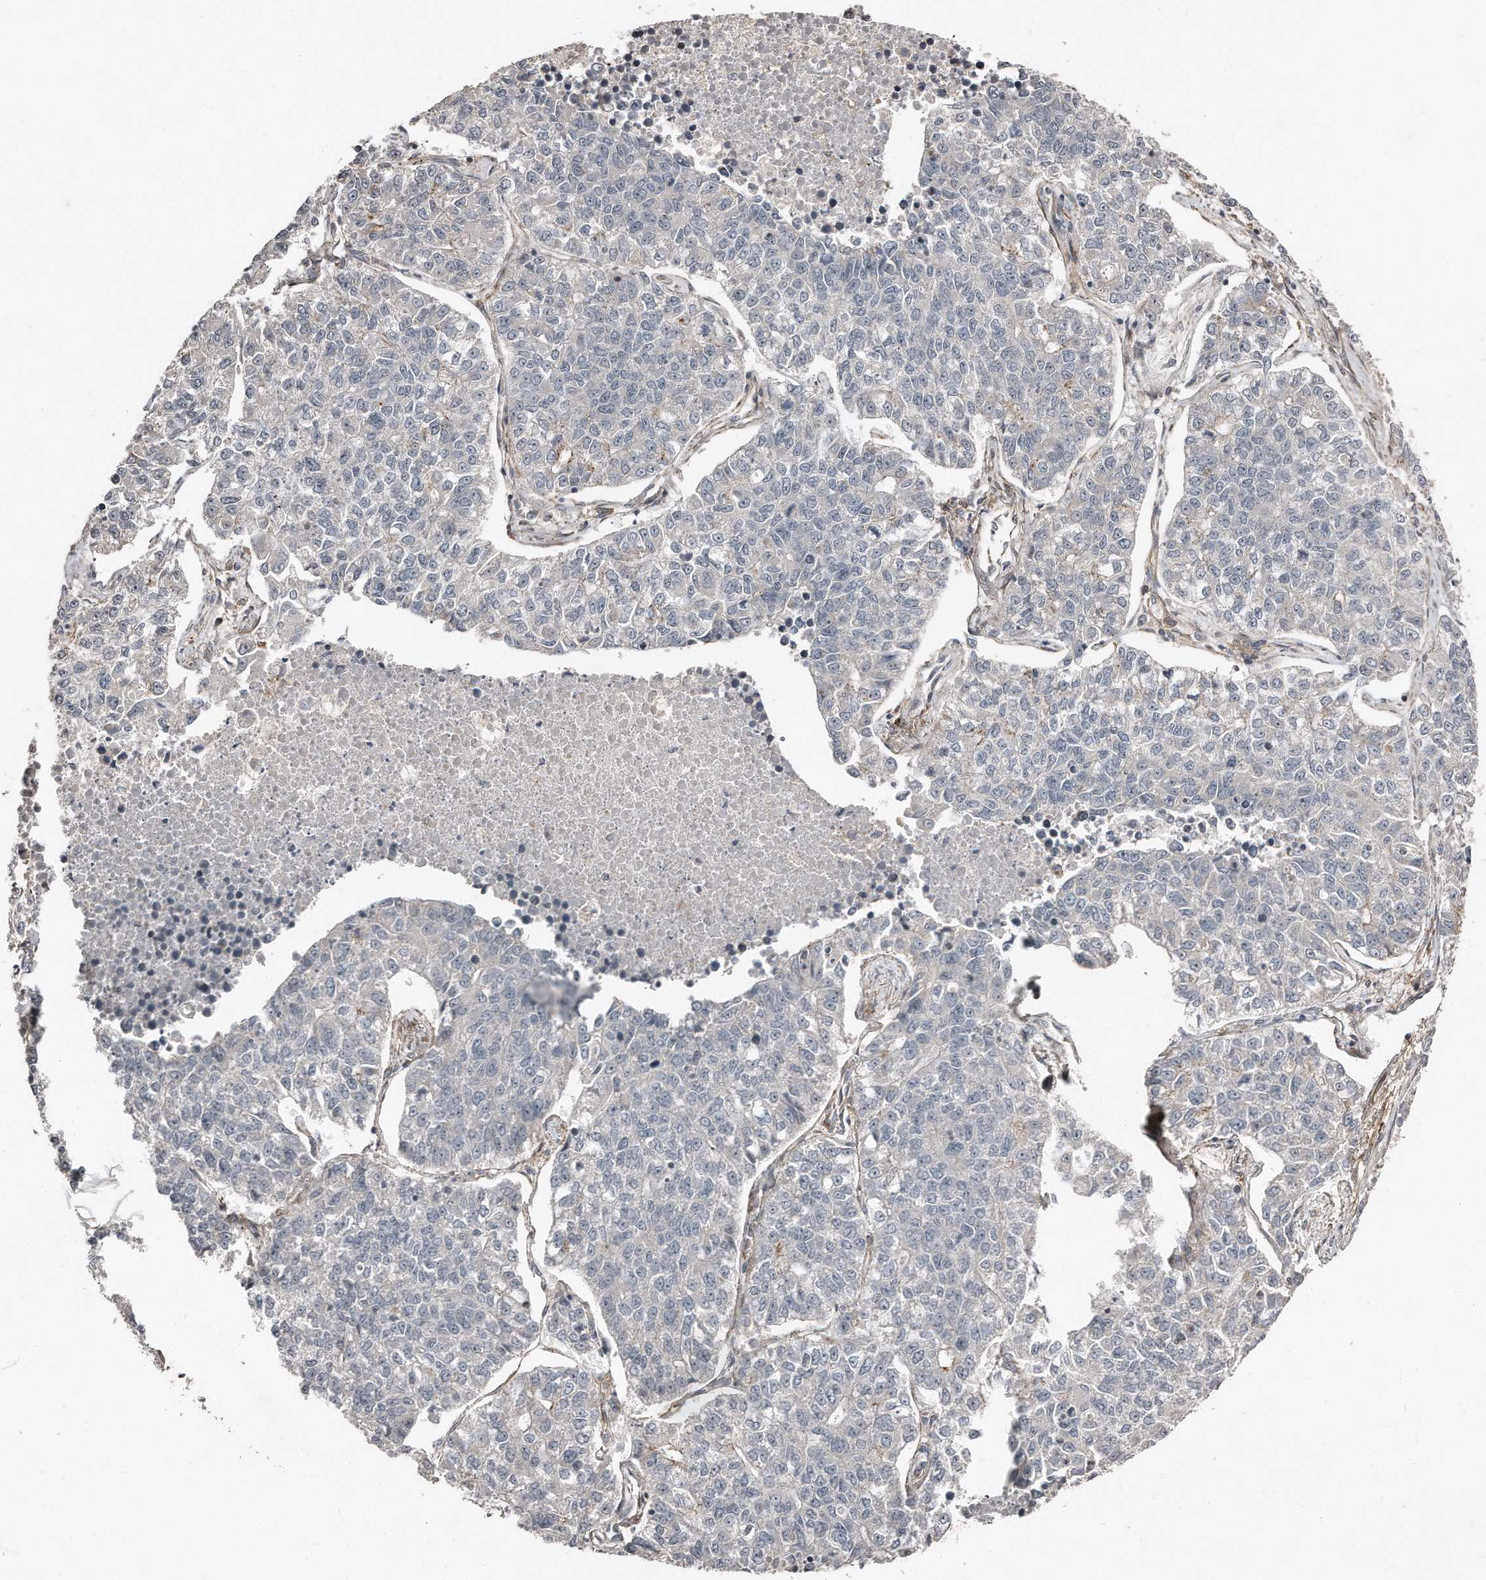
{"staining": {"intensity": "negative", "quantity": "none", "location": "none"}, "tissue": "lung cancer", "cell_type": "Tumor cells", "image_type": "cancer", "snomed": [{"axis": "morphology", "description": "Adenocarcinoma, NOS"}, {"axis": "topography", "description": "Lung"}], "caption": "Human lung cancer (adenocarcinoma) stained for a protein using IHC reveals no positivity in tumor cells.", "gene": "SNAP47", "patient": {"sex": "male", "age": 49}}